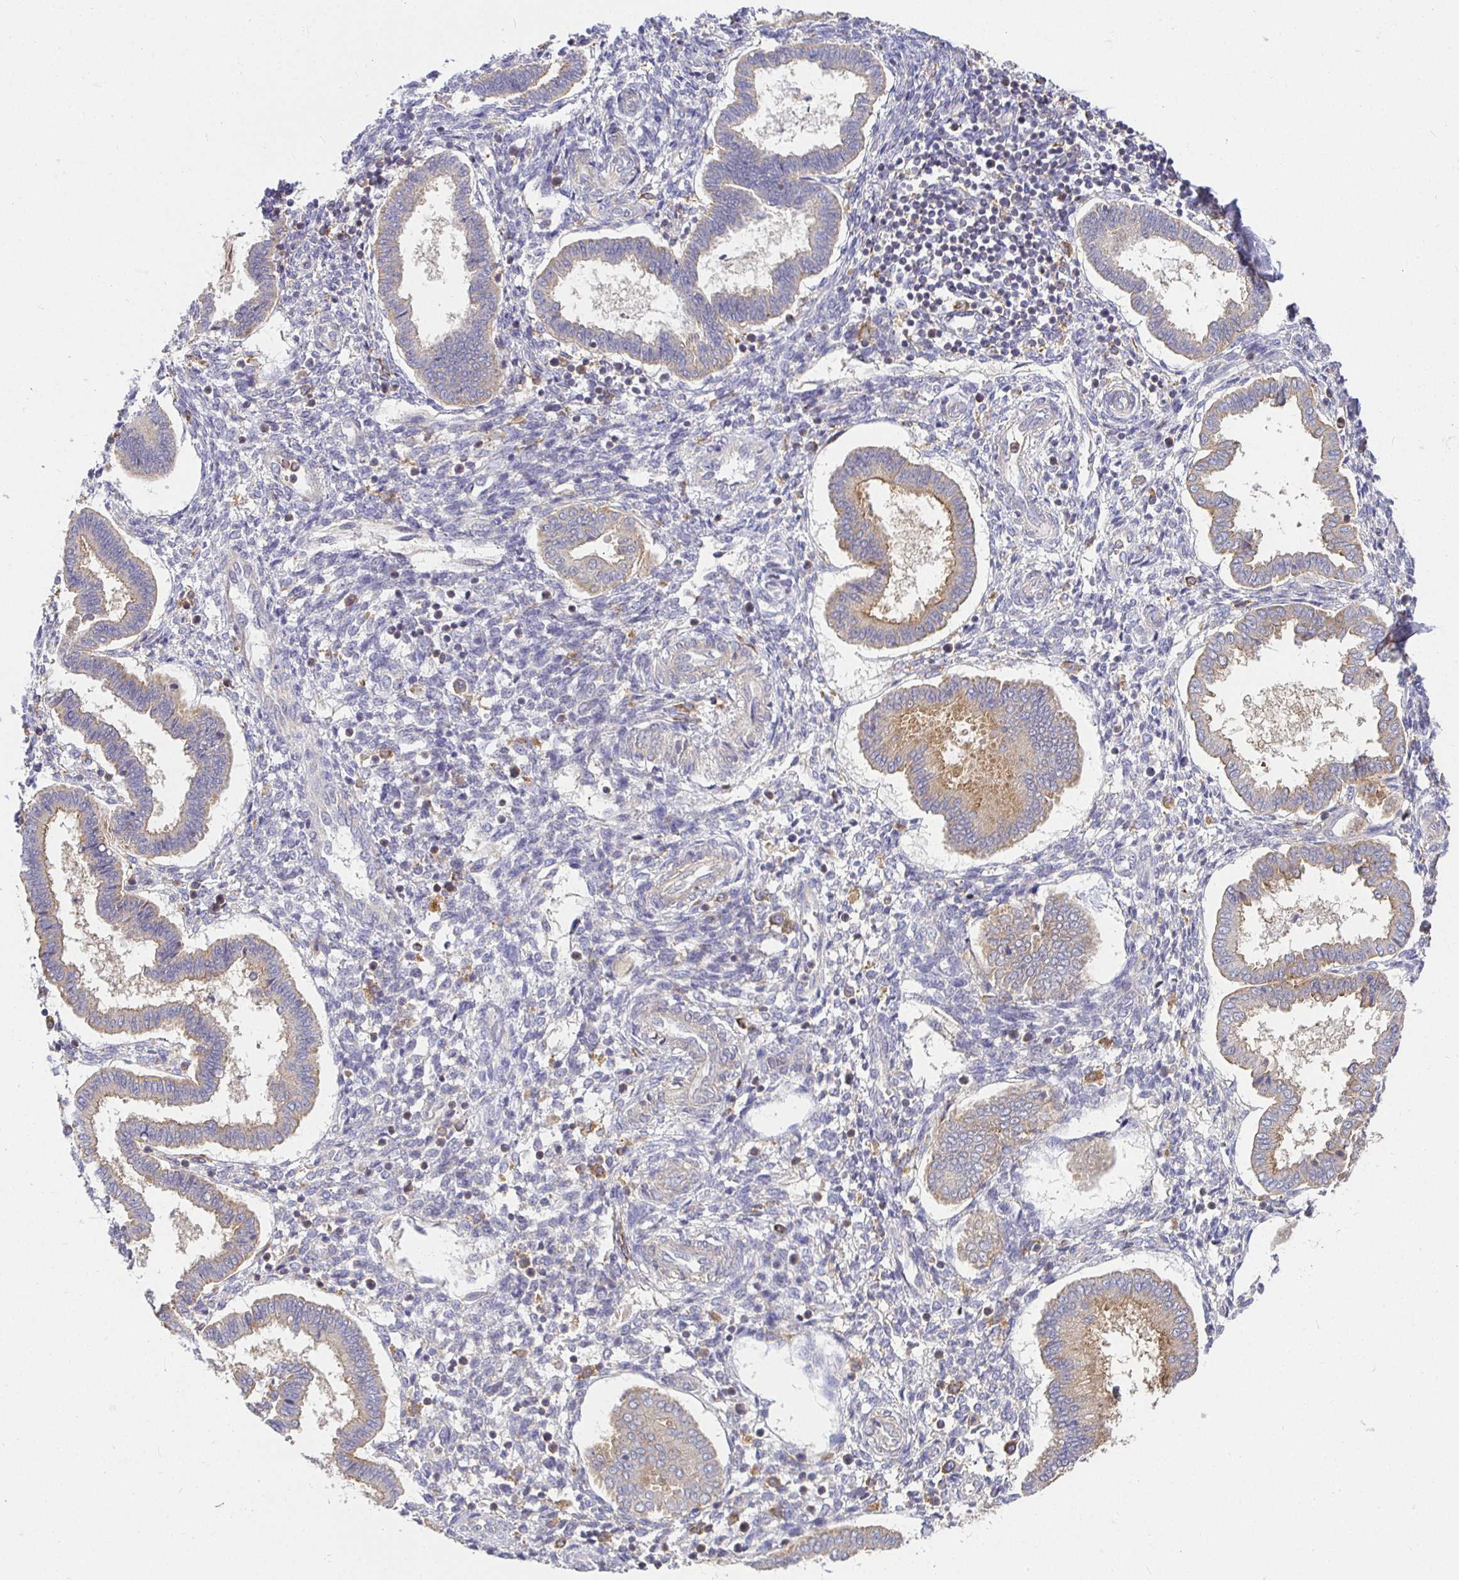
{"staining": {"intensity": "negative", "quantity": "none", "location": "none"}, "tissue": "endometrium", "cell_type": "Cells in endometrial stroma", "image_type": "normal", "snomed": [{"axis": "morphology", "description": "Normal tissue, NOS"}, {"axis": "topography", "description": "Endometrium"}], "caption": "Immunohistochemical staining of benign human endometrium shows no significant staining in cells in endometrial stroma. The staining is performed using DAB (3,3'-diaminobenzidine) brown chromogen with nuclei counter-stained in using hematoxylin.", "gene": "ATP6V1F", "patient": {"sex": "female", "age": 24}}